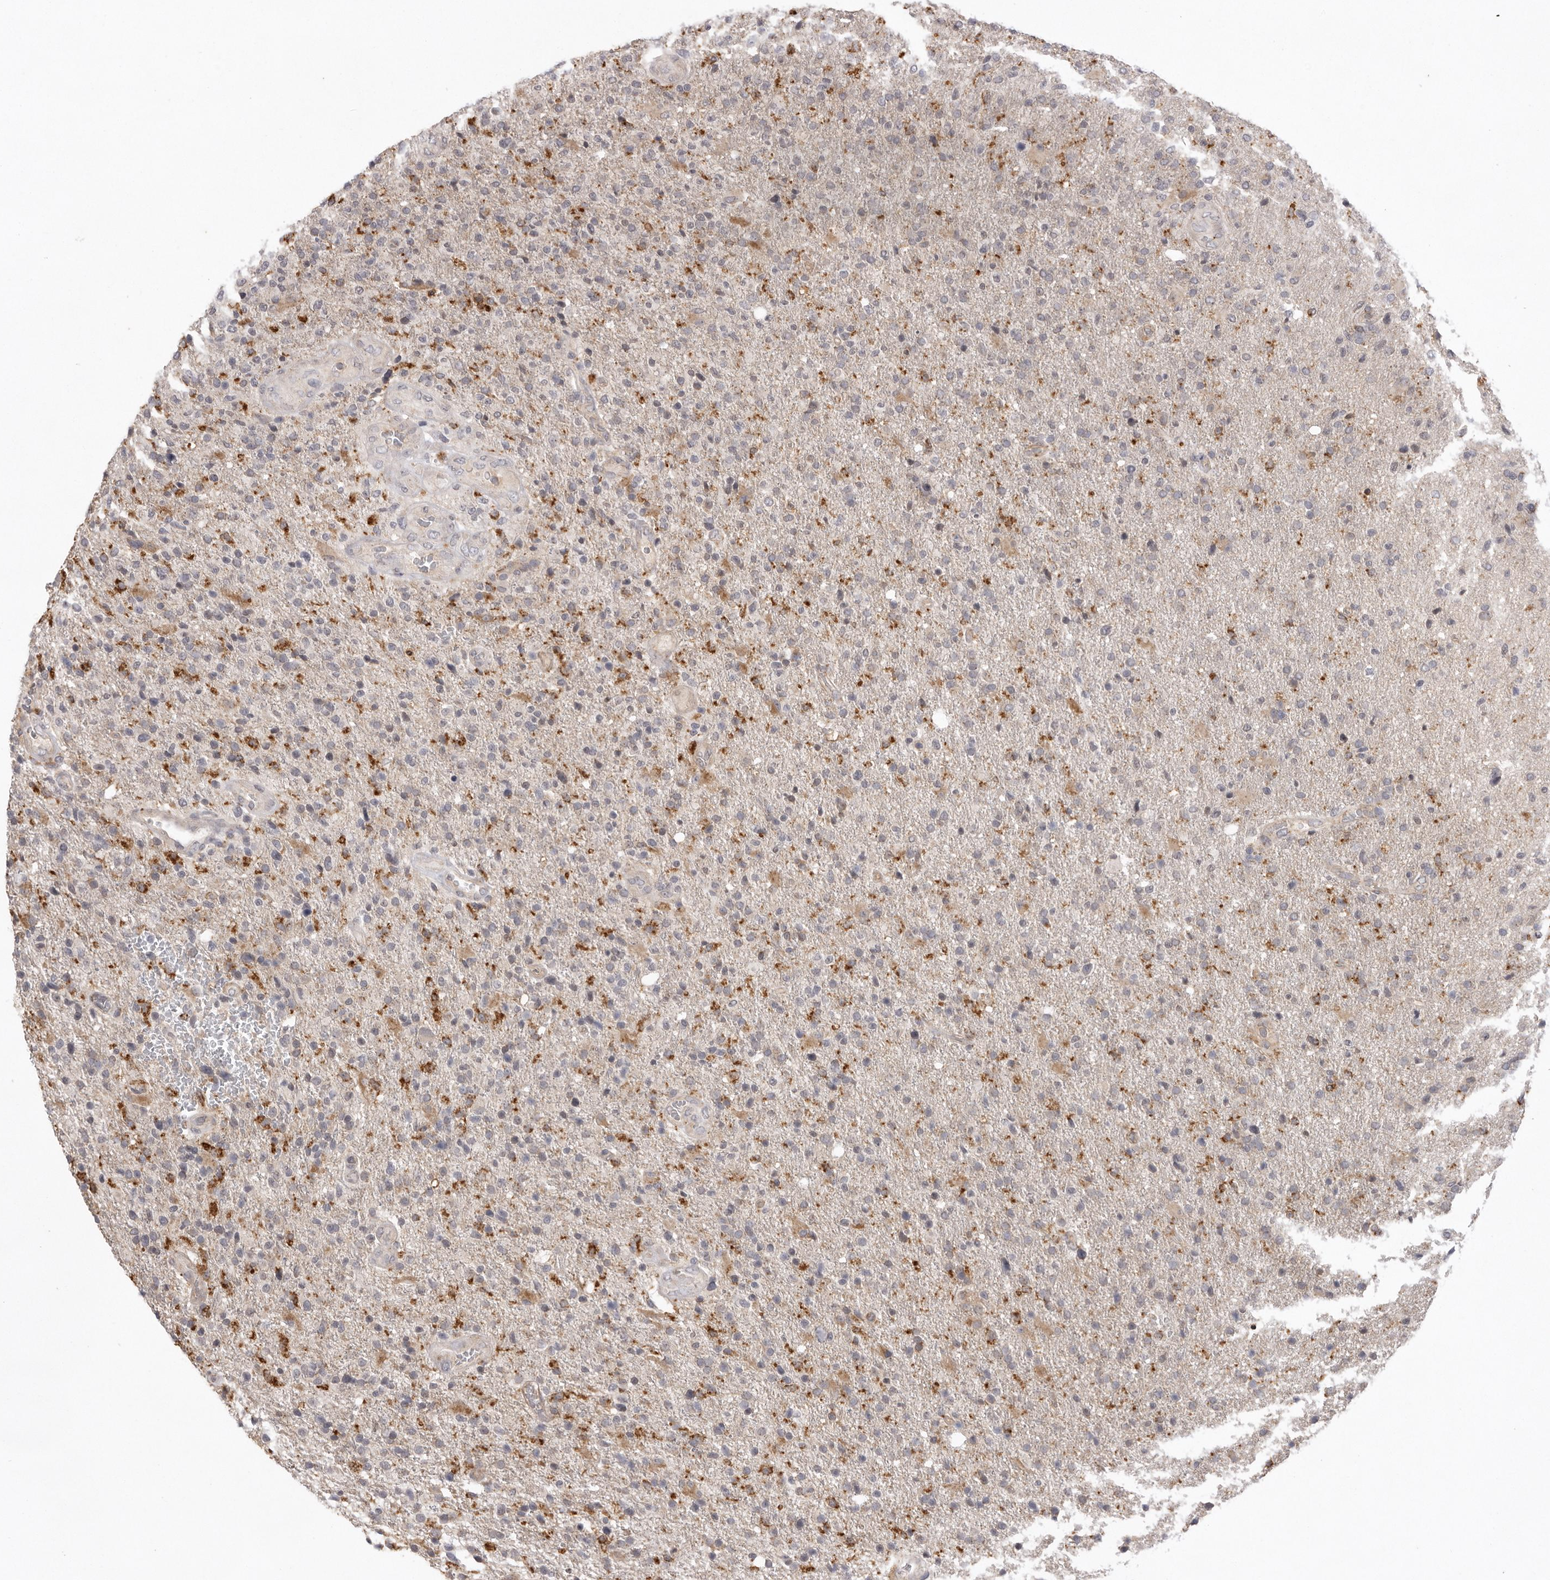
{"staining": {"intensity": "weak", "quantity": "<25%", "location": "cytoplasmic/membranous"}, "tissue": "glioma", "cell_type": "Tumor cells", "image_type": "cancer", "snomed": [{"axis": "morphology", "description": "Glioma, malignant, High grade"}, {"axis": "topography", "description": "Brain"}], "caption": "The image demonstrates no staining of tumor cells in malignant high-grade glioma. The staining is performed using DAB brown chromogen with nuclei counter-stained in using hematoxylin.", "gene": "TLR3", "patient": {"sex": "male", "age": 72}}